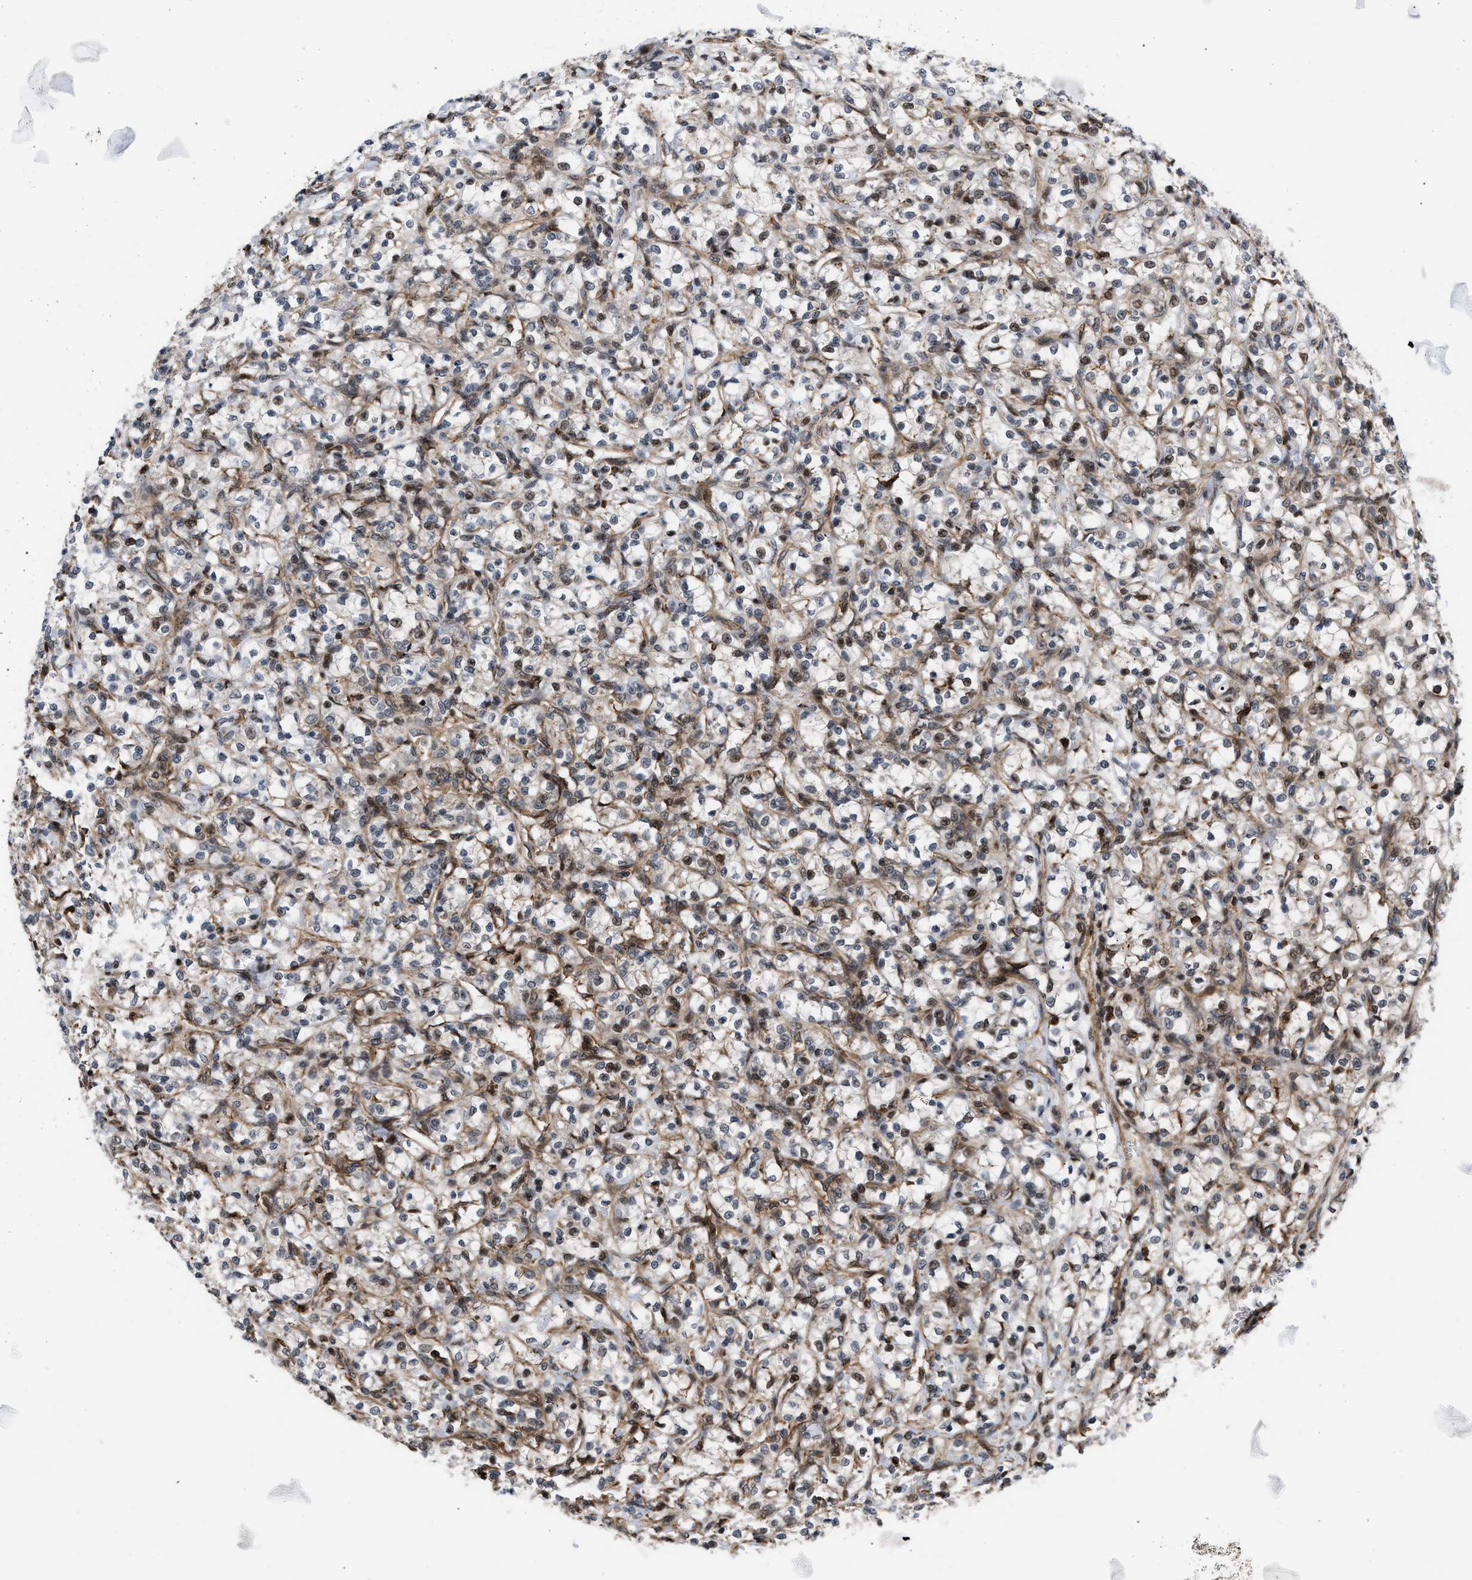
{"staining": {"intensity": "weak", "quantity": "25%-75%", "location": "nuclear"}, "tissue": "renal cancer", "cell_type": "Tumor cells", "image_type": "cancer", "snomed": [{"axis": "morphology", "description": "Adenocarcinoma, NOS"}, {"axis": "topography", "description": "Kidney"}], "caption": "IHC of renal adenocarcinoma reveals low levels of weak nuclear positivity in about 25%-75% of tumor cells.", "gene": "STAU2", "patient": {"sex": "female", "age": 69}}